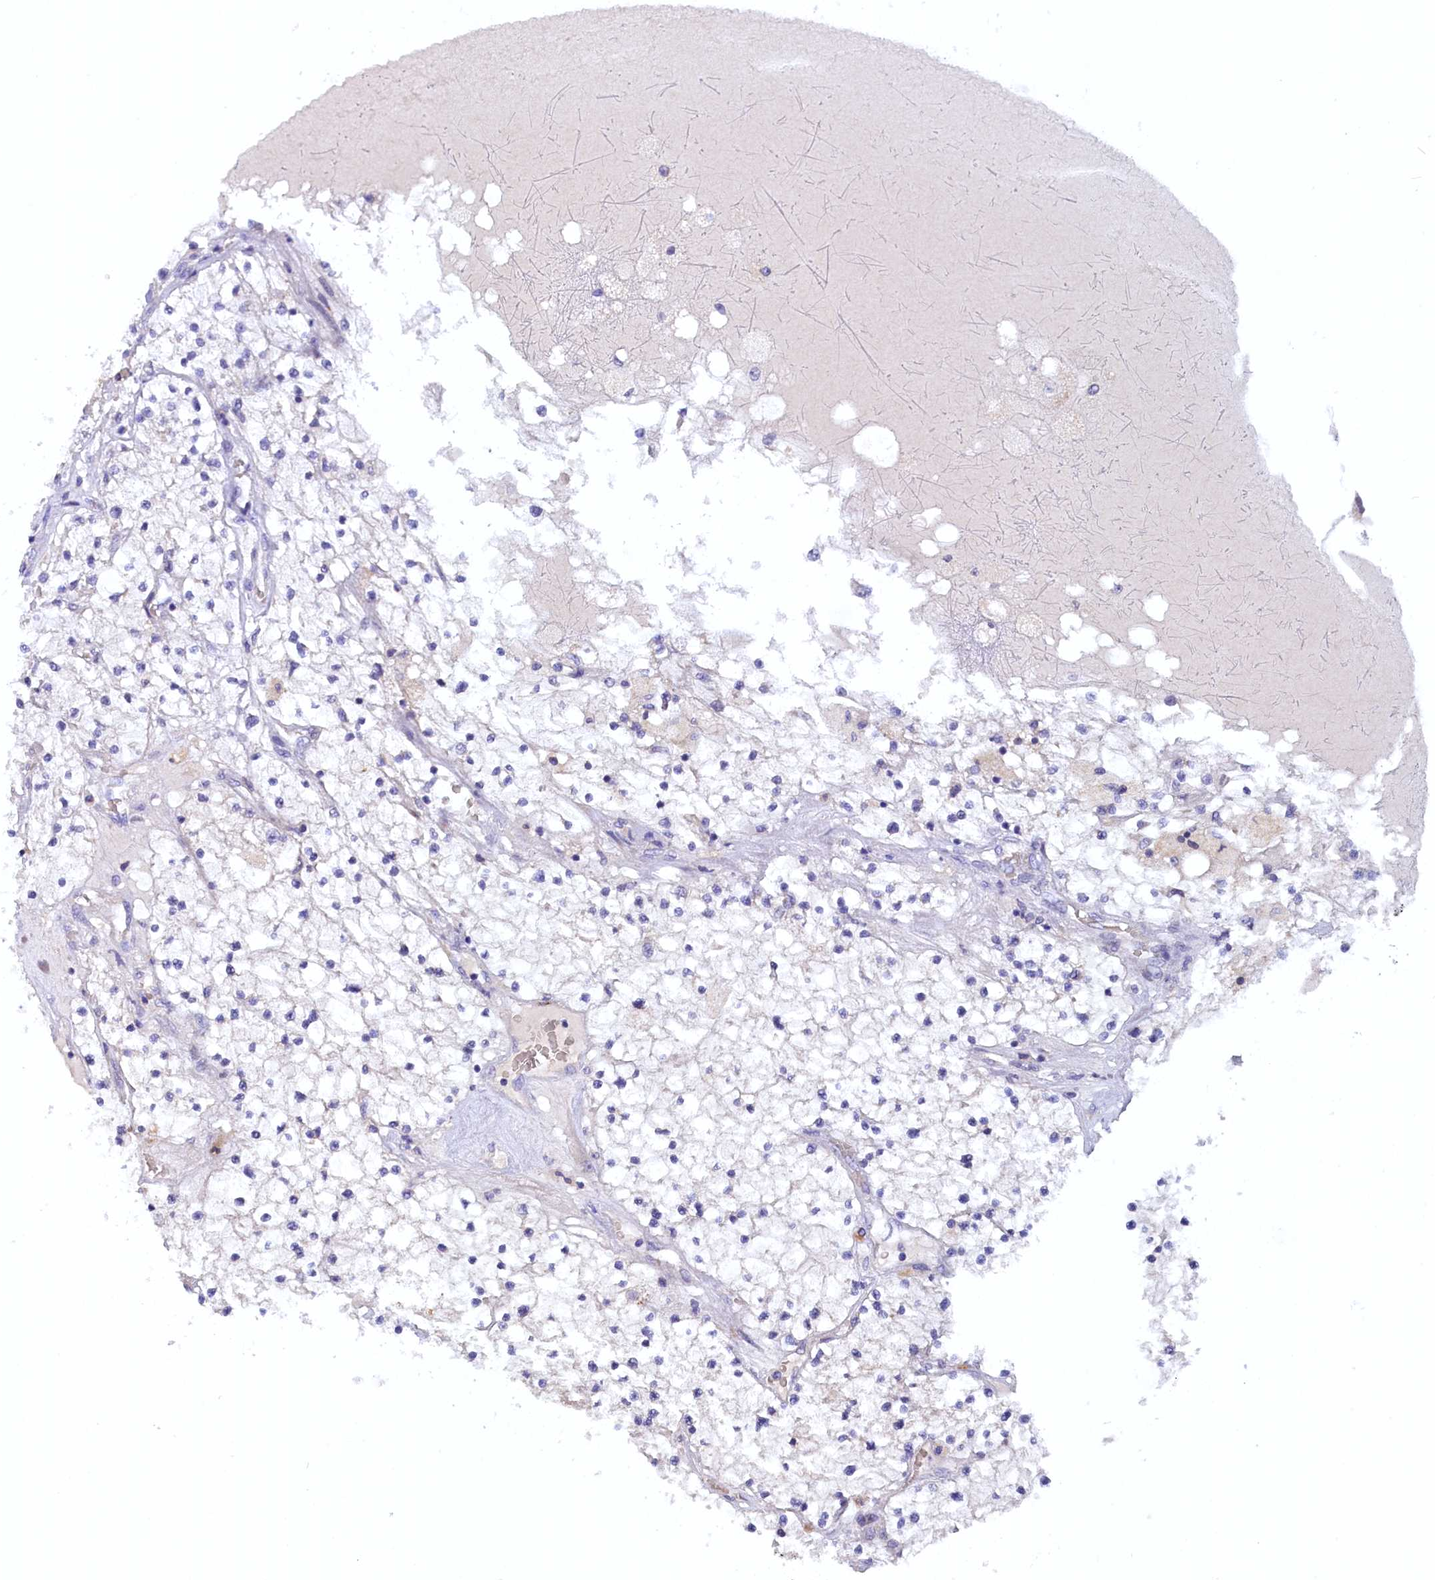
{"staining": {"intensity": "negative", "quantity": "none", "location": "none"}, "tissue": "renal cancer", "cell_type": "Tumor cells", "image_type": "cancer", "snomed": [{"axis": "morphology", "description": "Normal tissue, NOS"}, {"axis": "morphology", "description": "Adenocarcinoma, NOS"}, {"axis": "topography", "description": "Kidney"}], "caption": "The image exhibits no staining of tumor cells in renal cancer (adenocarcinoma).", "gene": "ZSWIM4", "patient": {"sex": "male", "age": 68}}